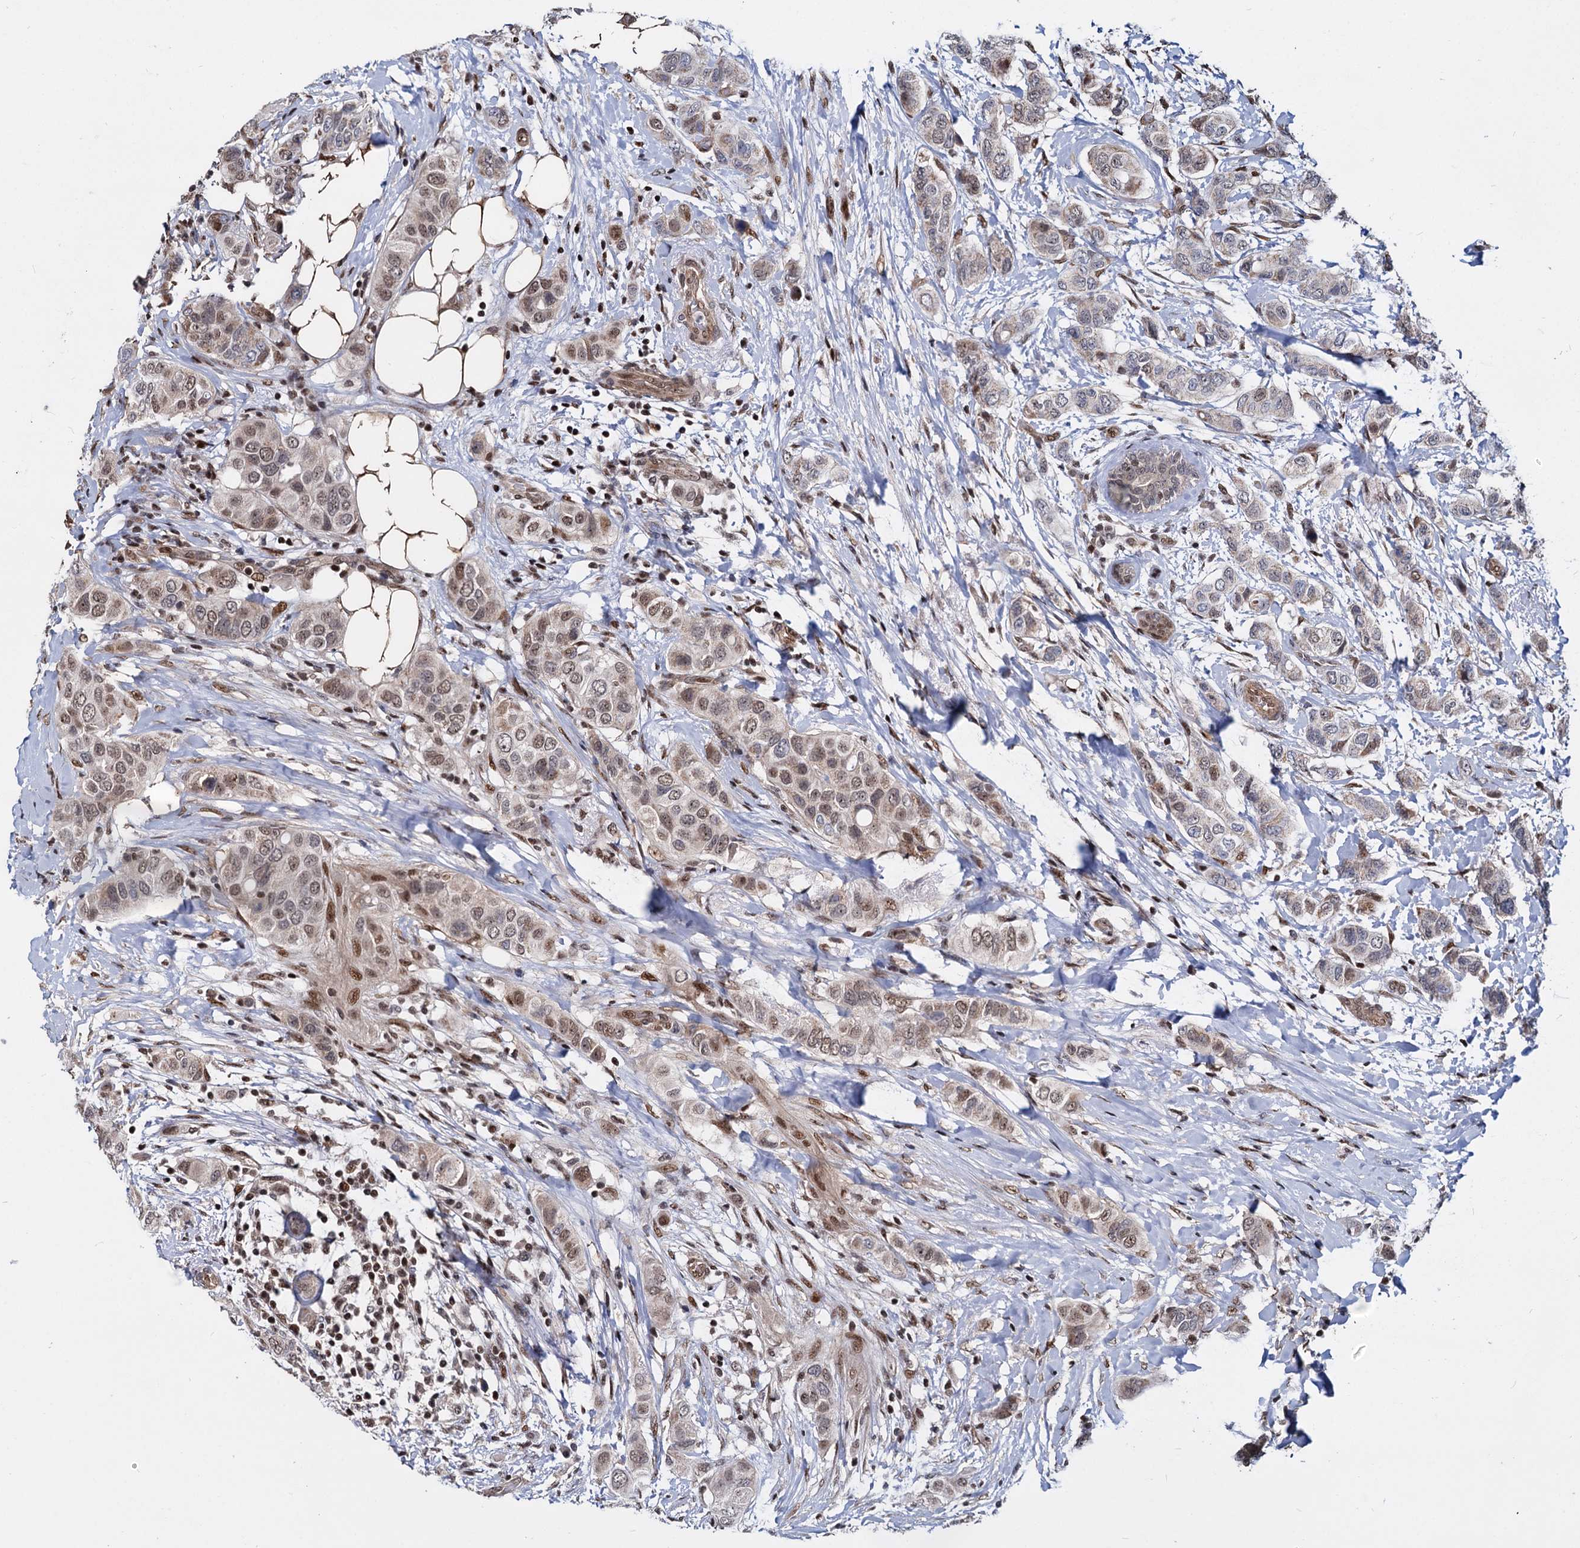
{"staining": {"intensity": "moderate", "quantity": ">75%", "location": "nuclear"}, "tissue": "breast cancer", "cell_type": "Tumor cells", "image_type": "cancer", "snomed": [{"axis": "morphology", "description": "Lobular carcinoma"}, {"axis": "topography", "description": "Breast"}], "caption": "Moderate nuclear protein staining is appreciated in approximately >75% of tumor cells in breast cancer. The staining was performed using DAB, with brown indicating positive protein expression. Nuclei are stained blue with hematoxylin.", "gene": "UBLCP1", "patient": {"sex": "female", "age": 51}}